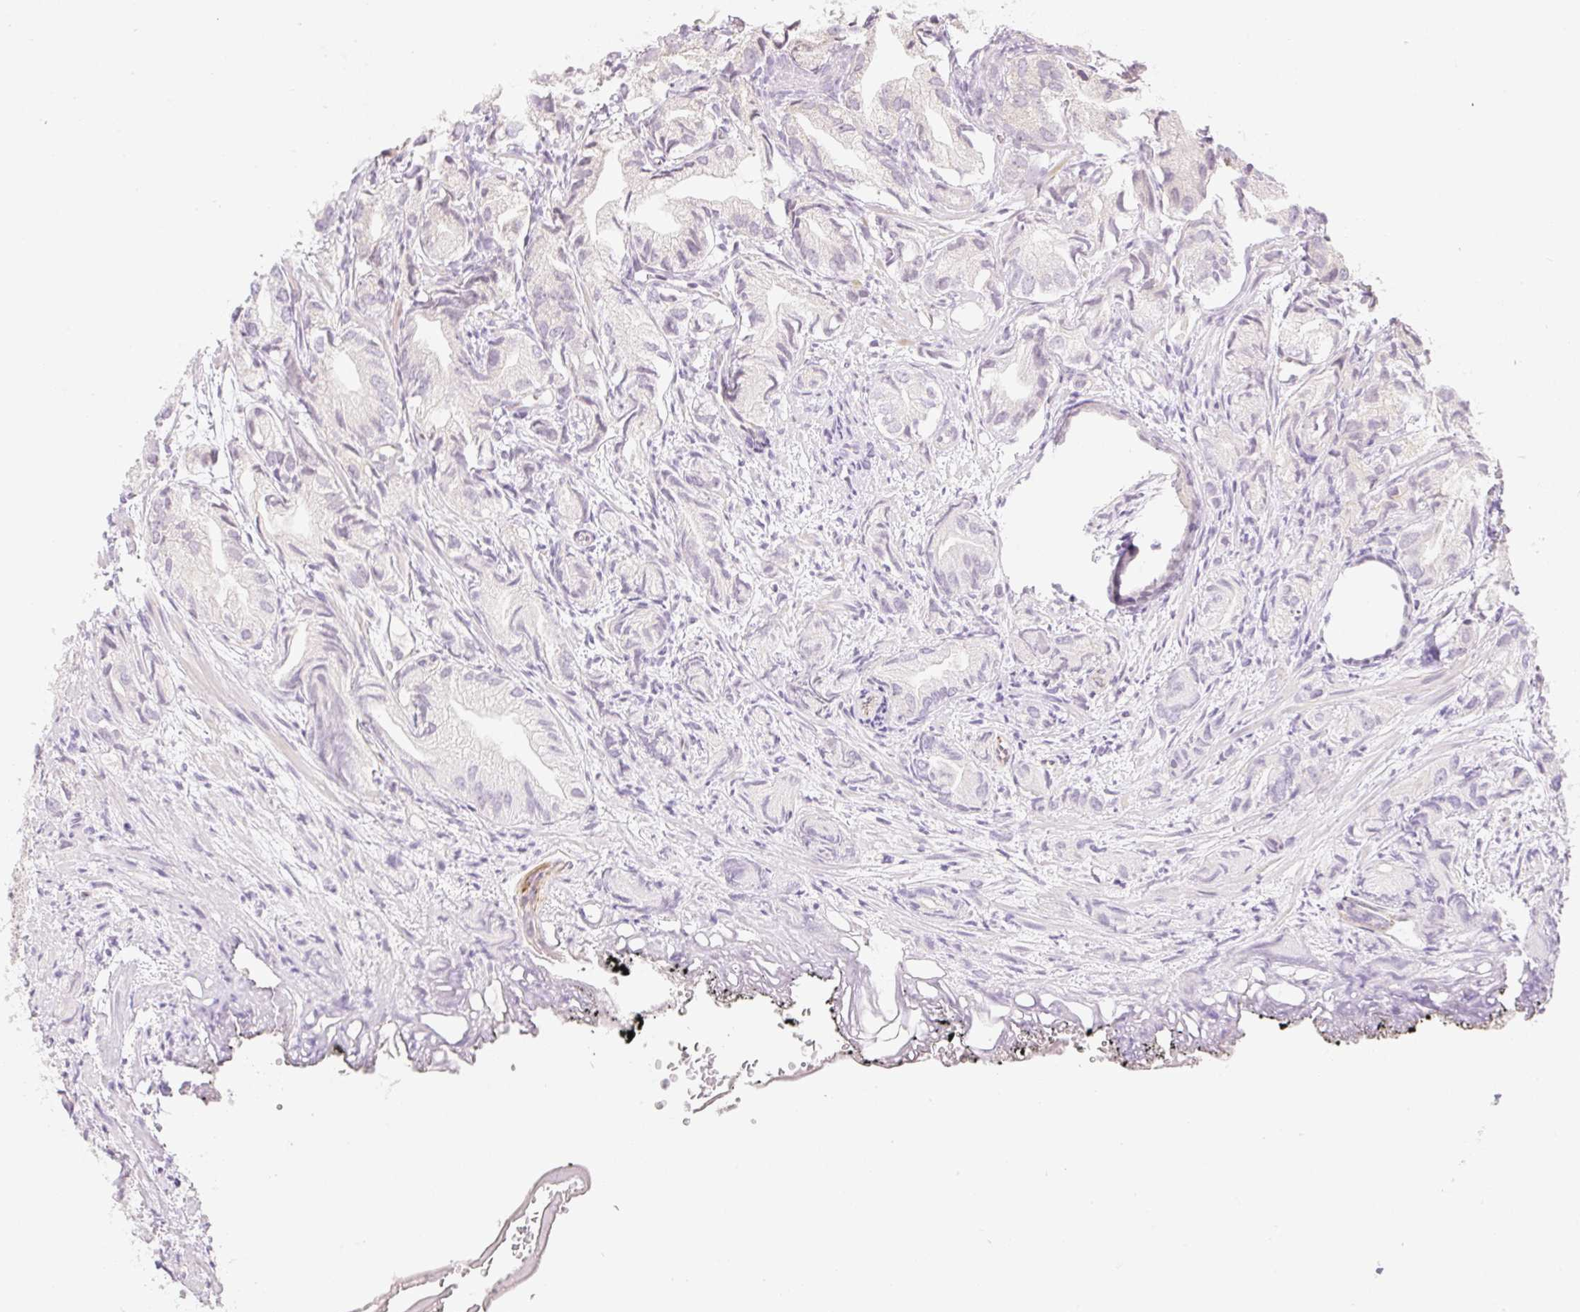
{"staining": {"intensity": "weak", "quantity": "<25%", "location": "cytoplasmic/membranous"}, "tissue": "prostate cancer", "cell_type": "Tumor cells", "image_type": "cancer", "snomed": [{"axis": "morphology", "description": "Adenocarcinoma, High grade"}, {"axis": "topography", "description": "Prostate"}], "caption": "The micrograph shows no significant staining in tumor cells of prostate cancer (adenocarcinoma (high-grade)). (Immunohistochemistry (ihc), brightfield microscopy, high magnification).", "gene": "CASKIN1", "patient": {"sex": "male", "age": 82}}